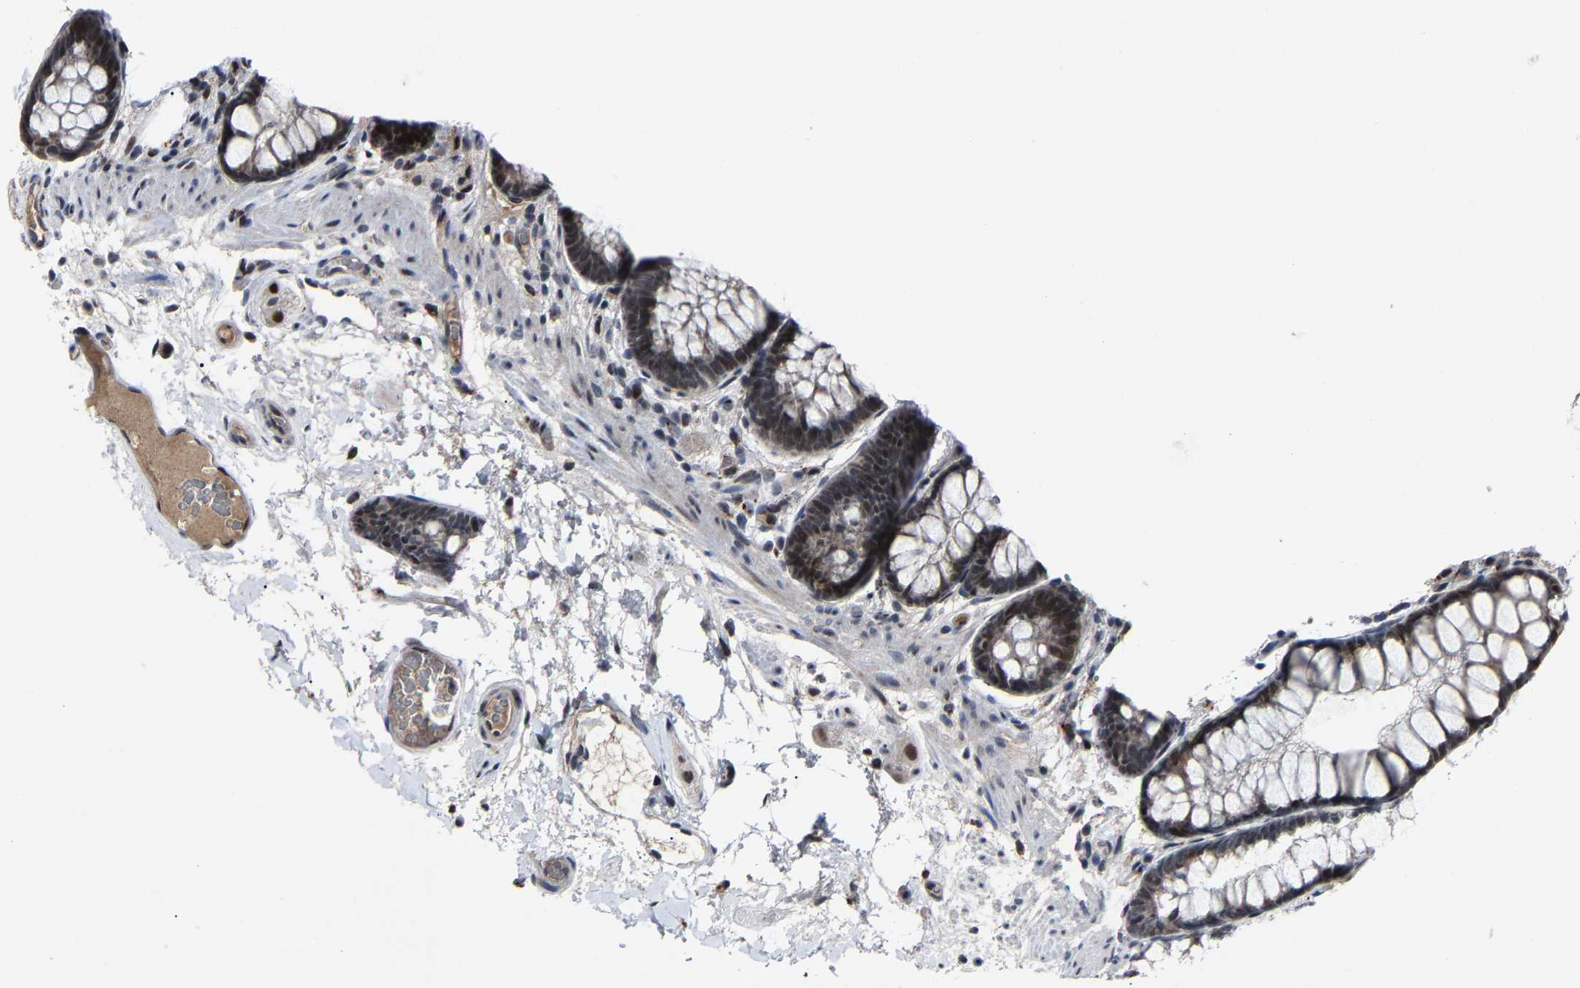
{"staining": {"intensity": "weak", "quantity": ">75%", "location": "cytoplasmic/membranous"}, "tissue": "colon", "cell_type": "Endothelial cells", "image_type": "normal", "snomed": [{"axis": "morphology", "description": "Normal tissue, NOS"}, {"axis": "topography", "description": "Colon"}], "caption": "High-magnification brightfield microscopy of benign colon stained with DAB (3,3'-diaminobenzidine) (brown) and counterstained with hematoxylin (blue). endothelial cells exhibit weak cytoplasmic/membranous staining is identified in approximately>75% of cells.", "gene": "LSM8", "patient": {"sex": "female", "age": 56}}